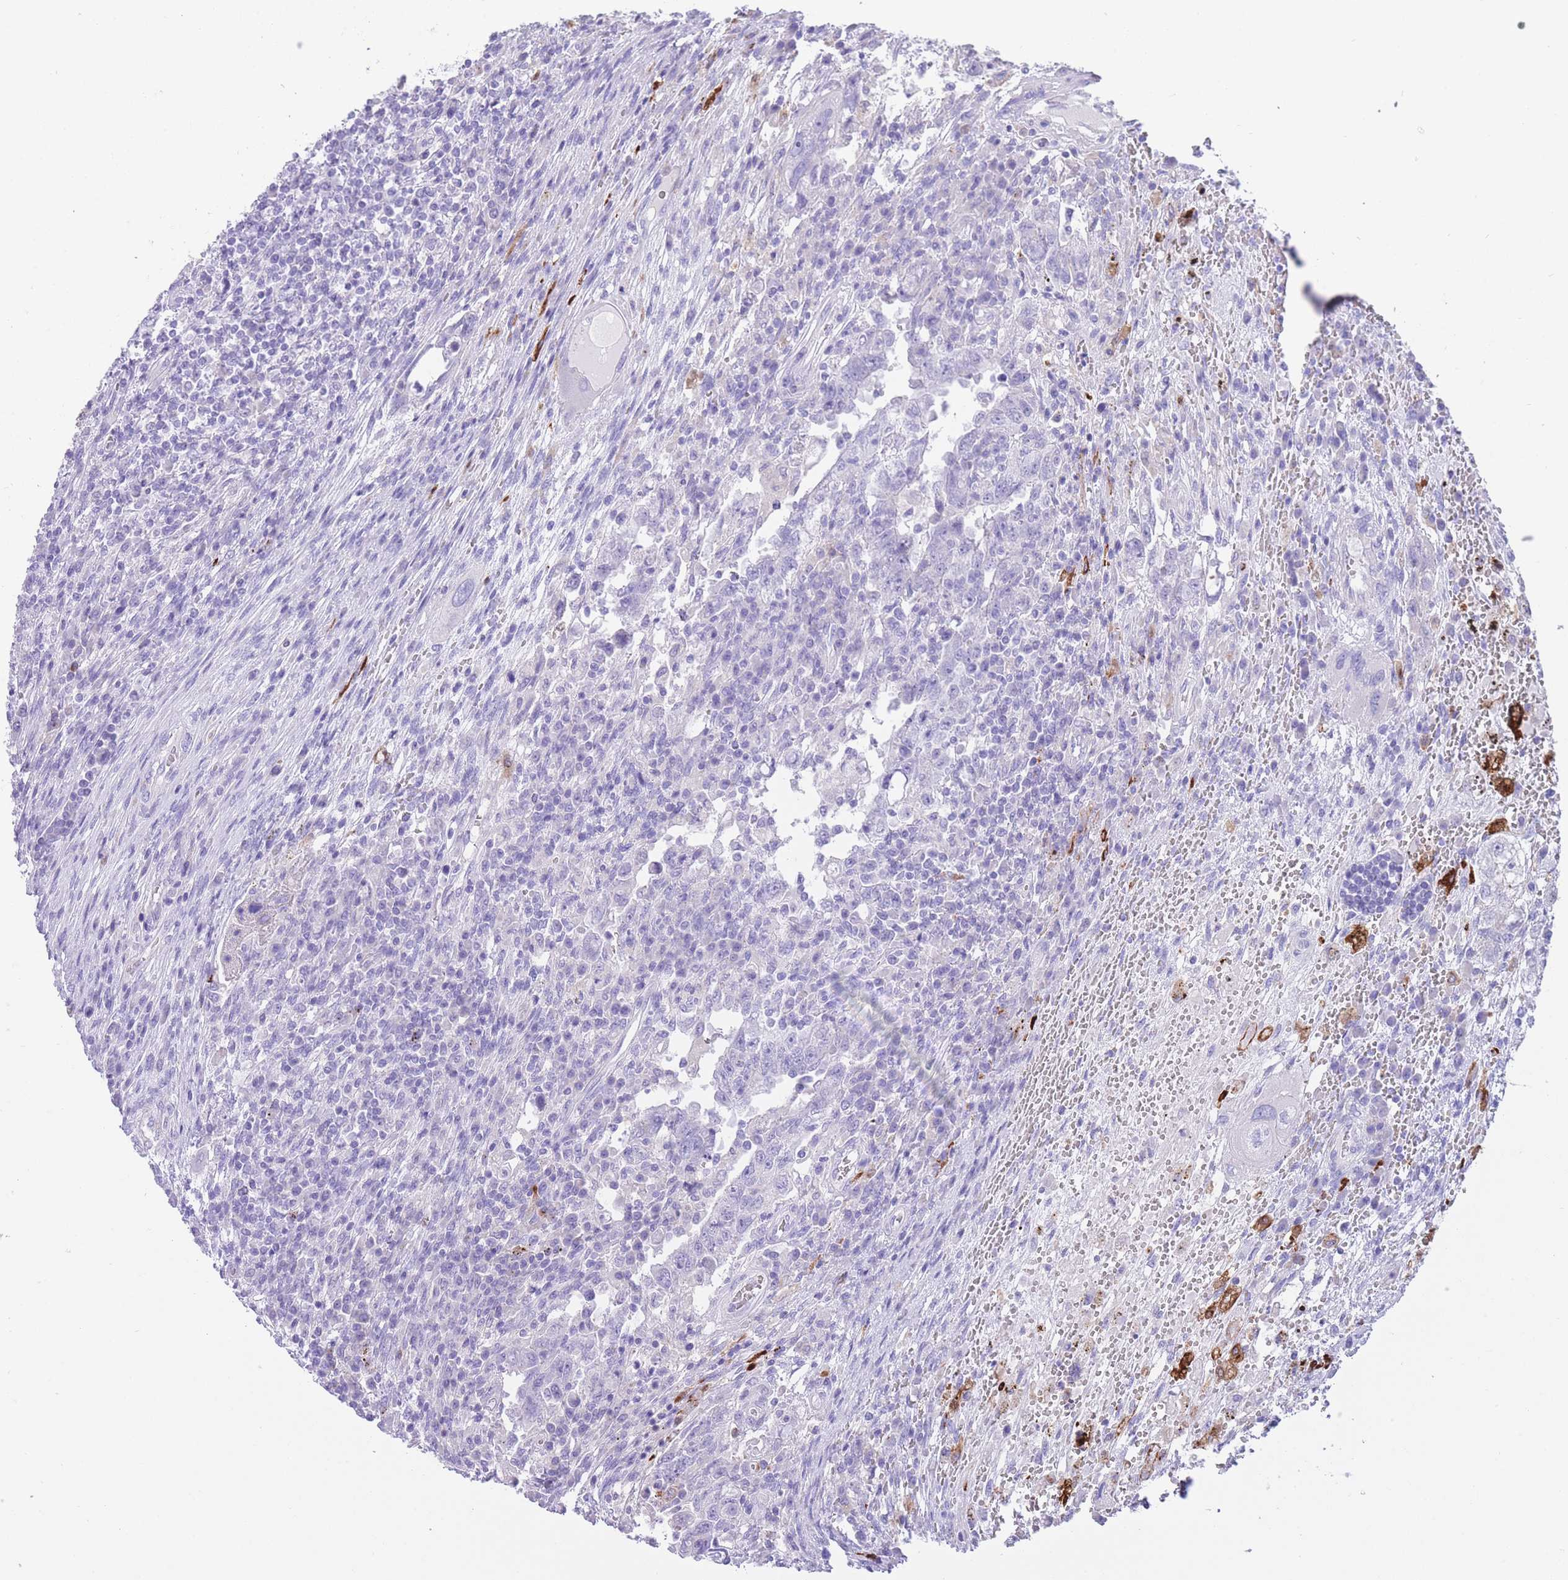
{"staining": {"intensity": "negative", "quantity": "none", "location": "none"}, "tissue": "testis cancer", "cell_type": "Tumor cells", "image_type": "cancer", "snomed": [{"axis": "morphology", "description": "Carcinoma, Embryonal, NOS"}, {"axis": "topography", "description": "Testis"}], "caption": "Immunohistochemistry histopathology image of neoplastic tissue: human testis embryonal carcinoma stained with DAB displays no significant protein staining in tumor cells.", "gene": "QTRT1", "patient": {"sex": "male", "age": 26}}